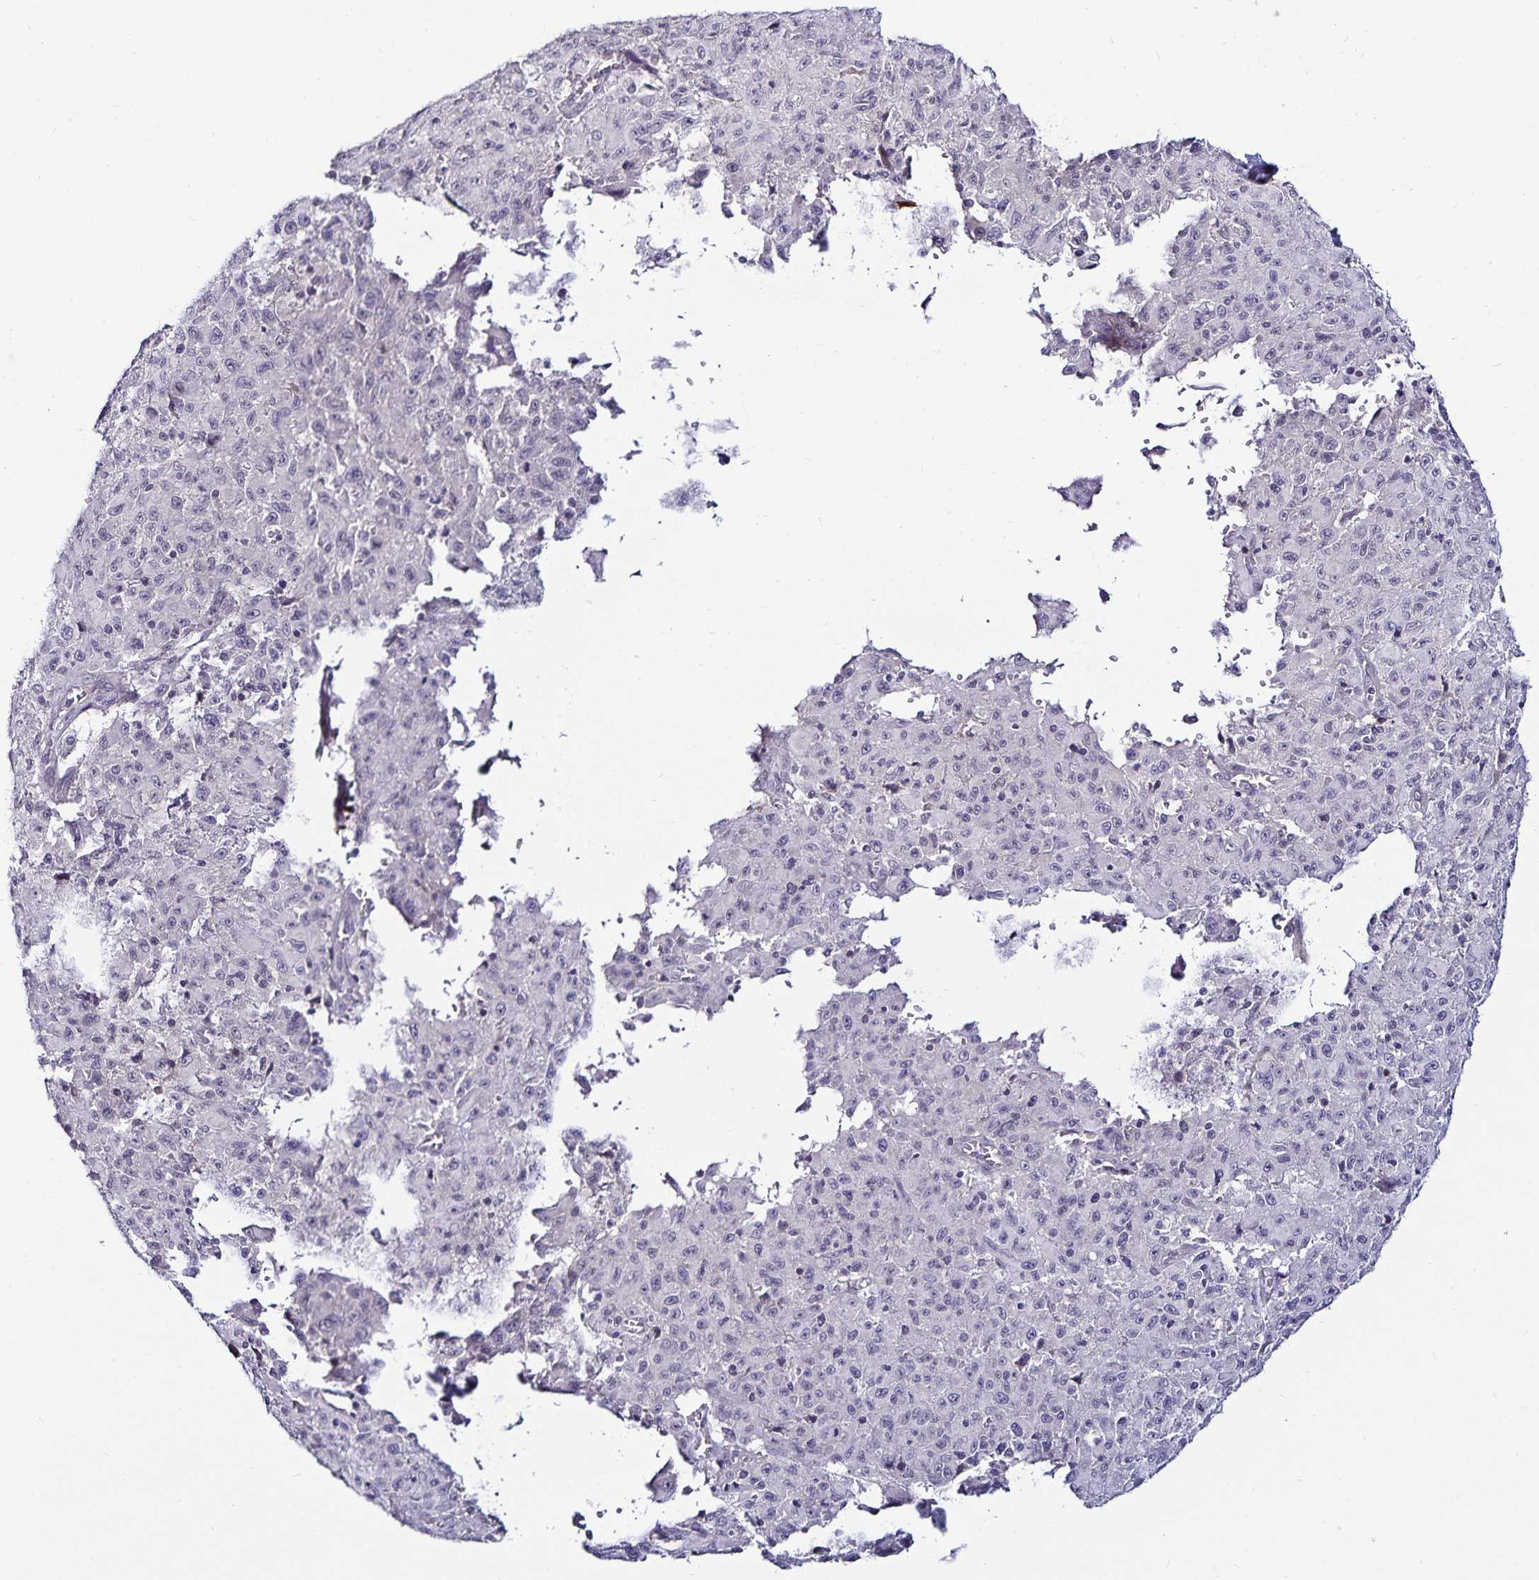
{"staining": {"intensity": "negative", "quantity": "none", "location": "none"}, "tissue": "melanoma", "cell_type": "Tumor cells", "image_type": "cancer", "snomed": [{"axis": "morphology", "description": "Malignant melanoma, NOS"}, {"axis": "topography", "description": "Skin"}], "caption": "Tumor cells show no significant positivity in malignant melanoma.", "gene": "ACSL5", "patient": {"sex": "male", "age": 46}}